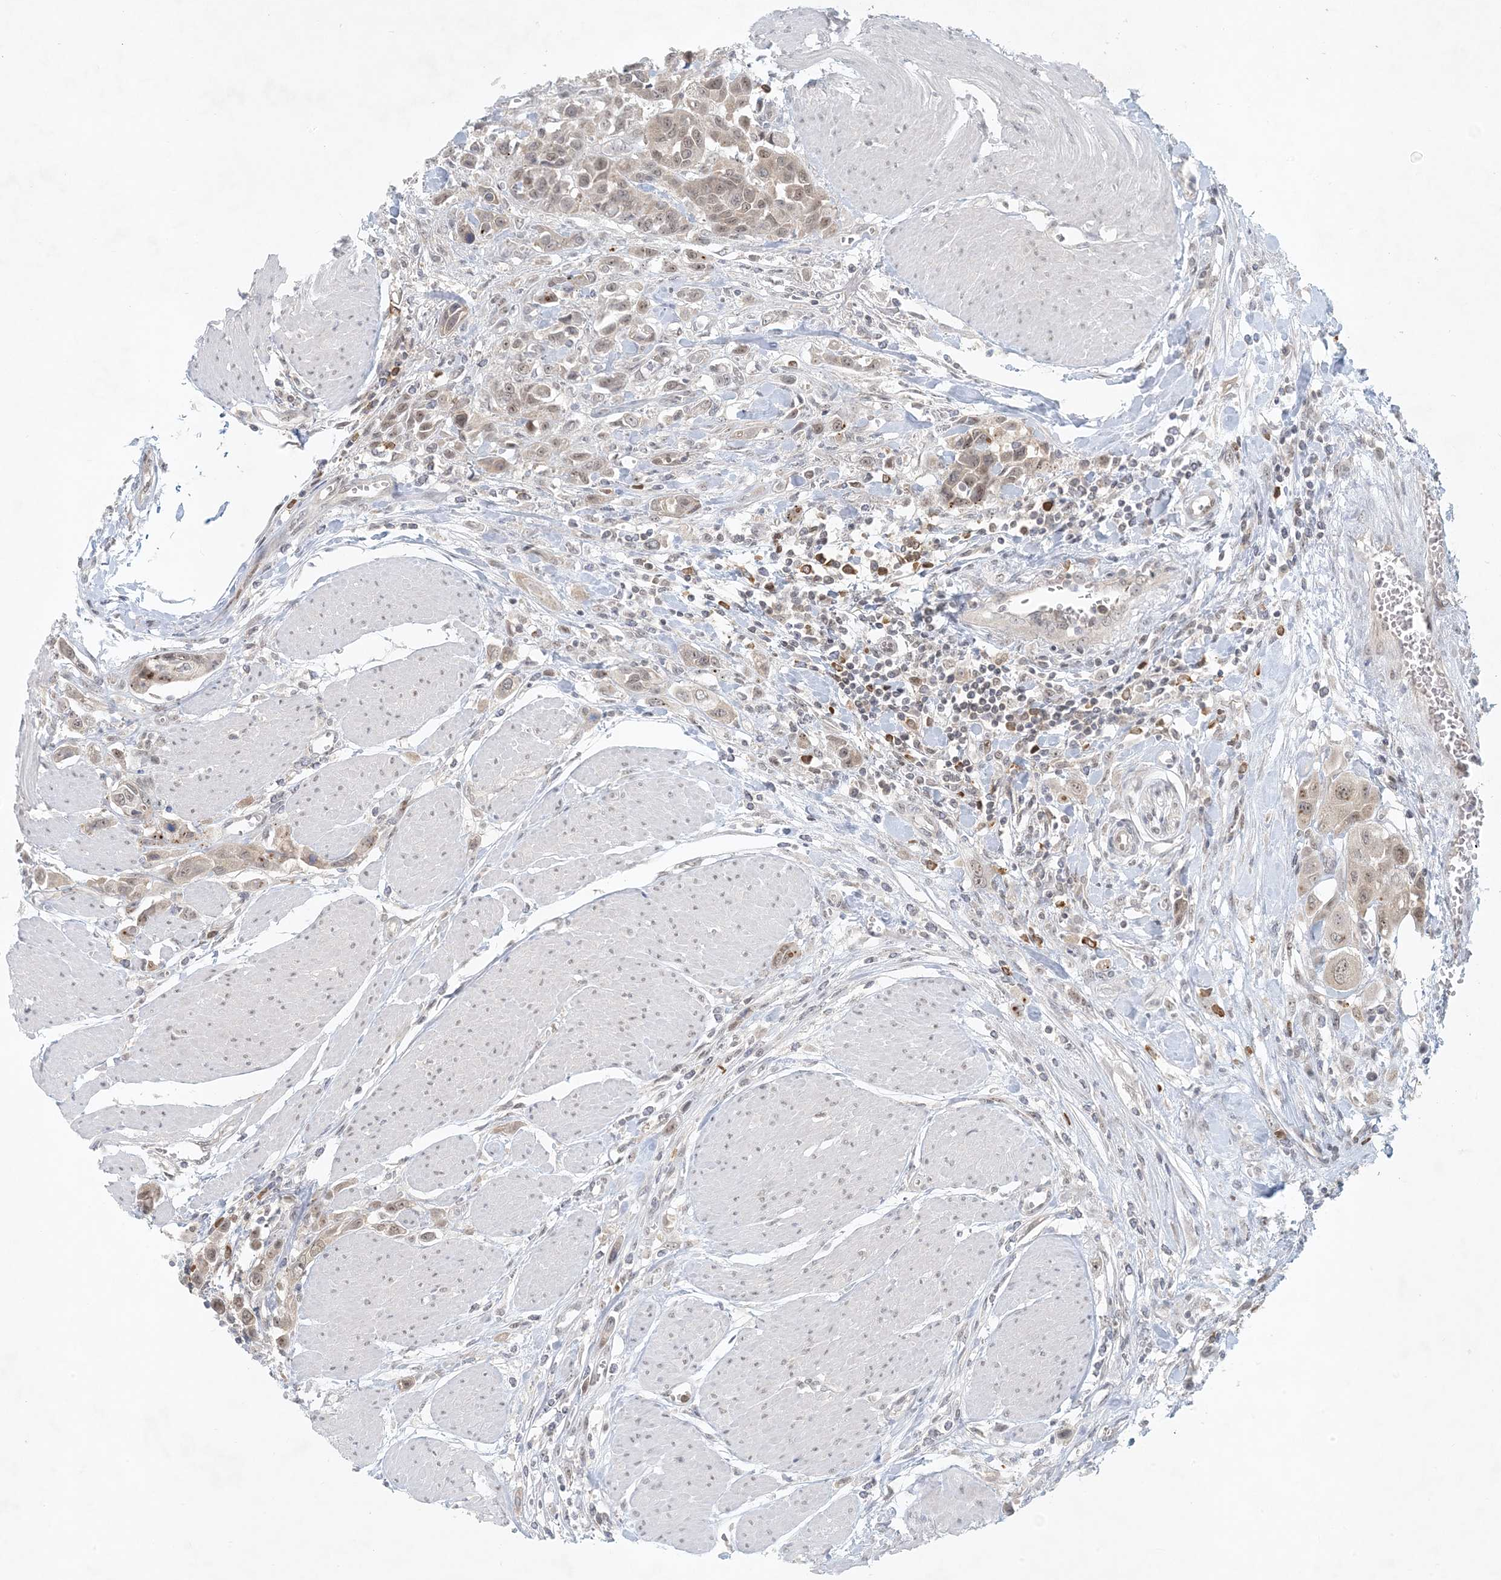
{"staining": {"intensity": "moderate", "quantity": ">75%", "location": "nuclear"}, "tissue": "urothelial cancer", "cell_type": "Tumor cells", "image_type": "cancer", "snomed": [{"axis": "morphology", "description": "Urothelial carcinoma, High grade"}, {"axis": "topography", "description": "Urinary bladder"}], "caption": "Urothelial cancer was stained to show a protein in brown. There is medium levels of moderate nuclear positivity in approximately >75% of tumor cells.", "gene": "OBI1", "patient": {"sex": "male", "age": 50}}